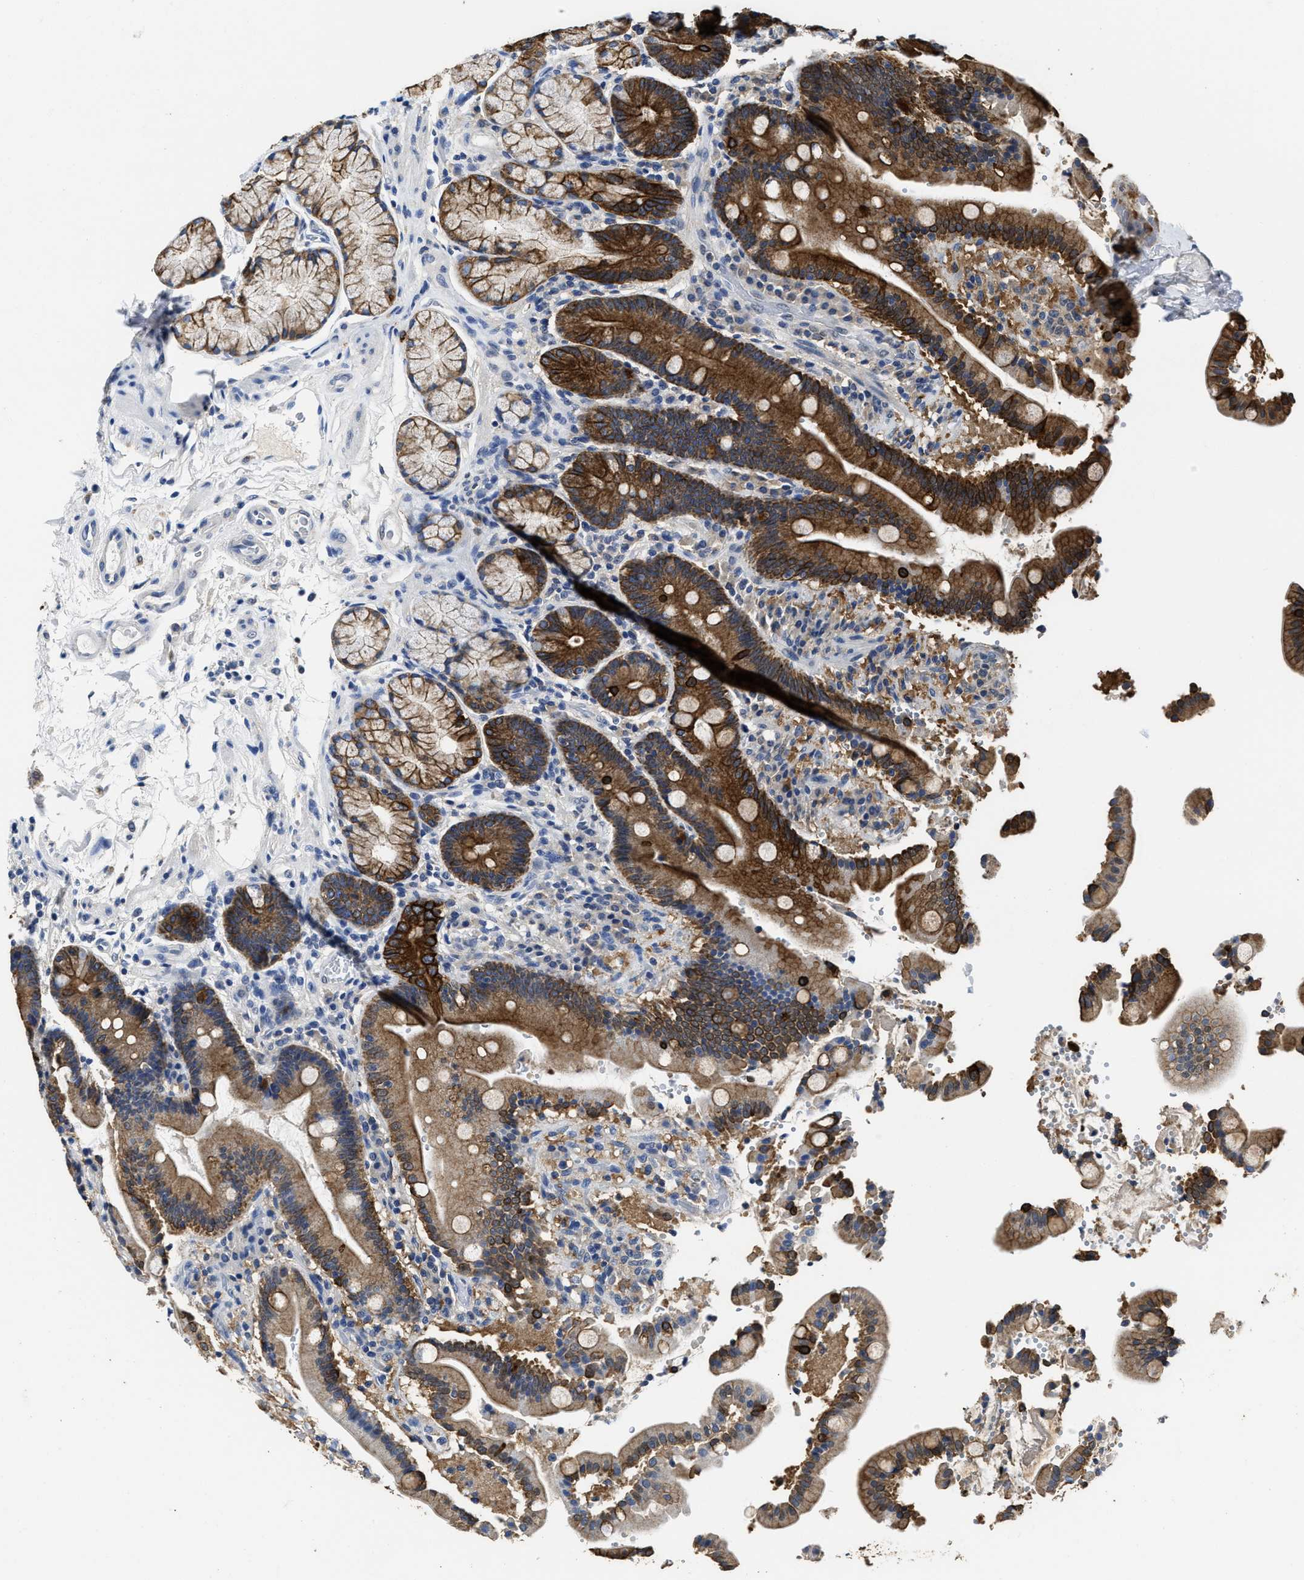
{"staining": {"intensity": "strong", "quantity": ">75%", "location": "cytoplasmic/membranous"}, "tissue": "duodenum", "cell_type": "Glandular cells", "image_type": "normal", "snomed": [{"axis": "morphology", "description": "Normal tissue, NOS"}, {"axis": "topography", "description": "Small intestine, NOS"}], "caption": "Immunohistochemical staining of benign duodenum exhibits strong cytoplasmic/membranous protein staining in about >75% of glandular cells. The protein is shown in brown color, while the nuclei are stained blue.", "gene": "CTNNA1", "patient": {"sex": "female", "age": 71}}